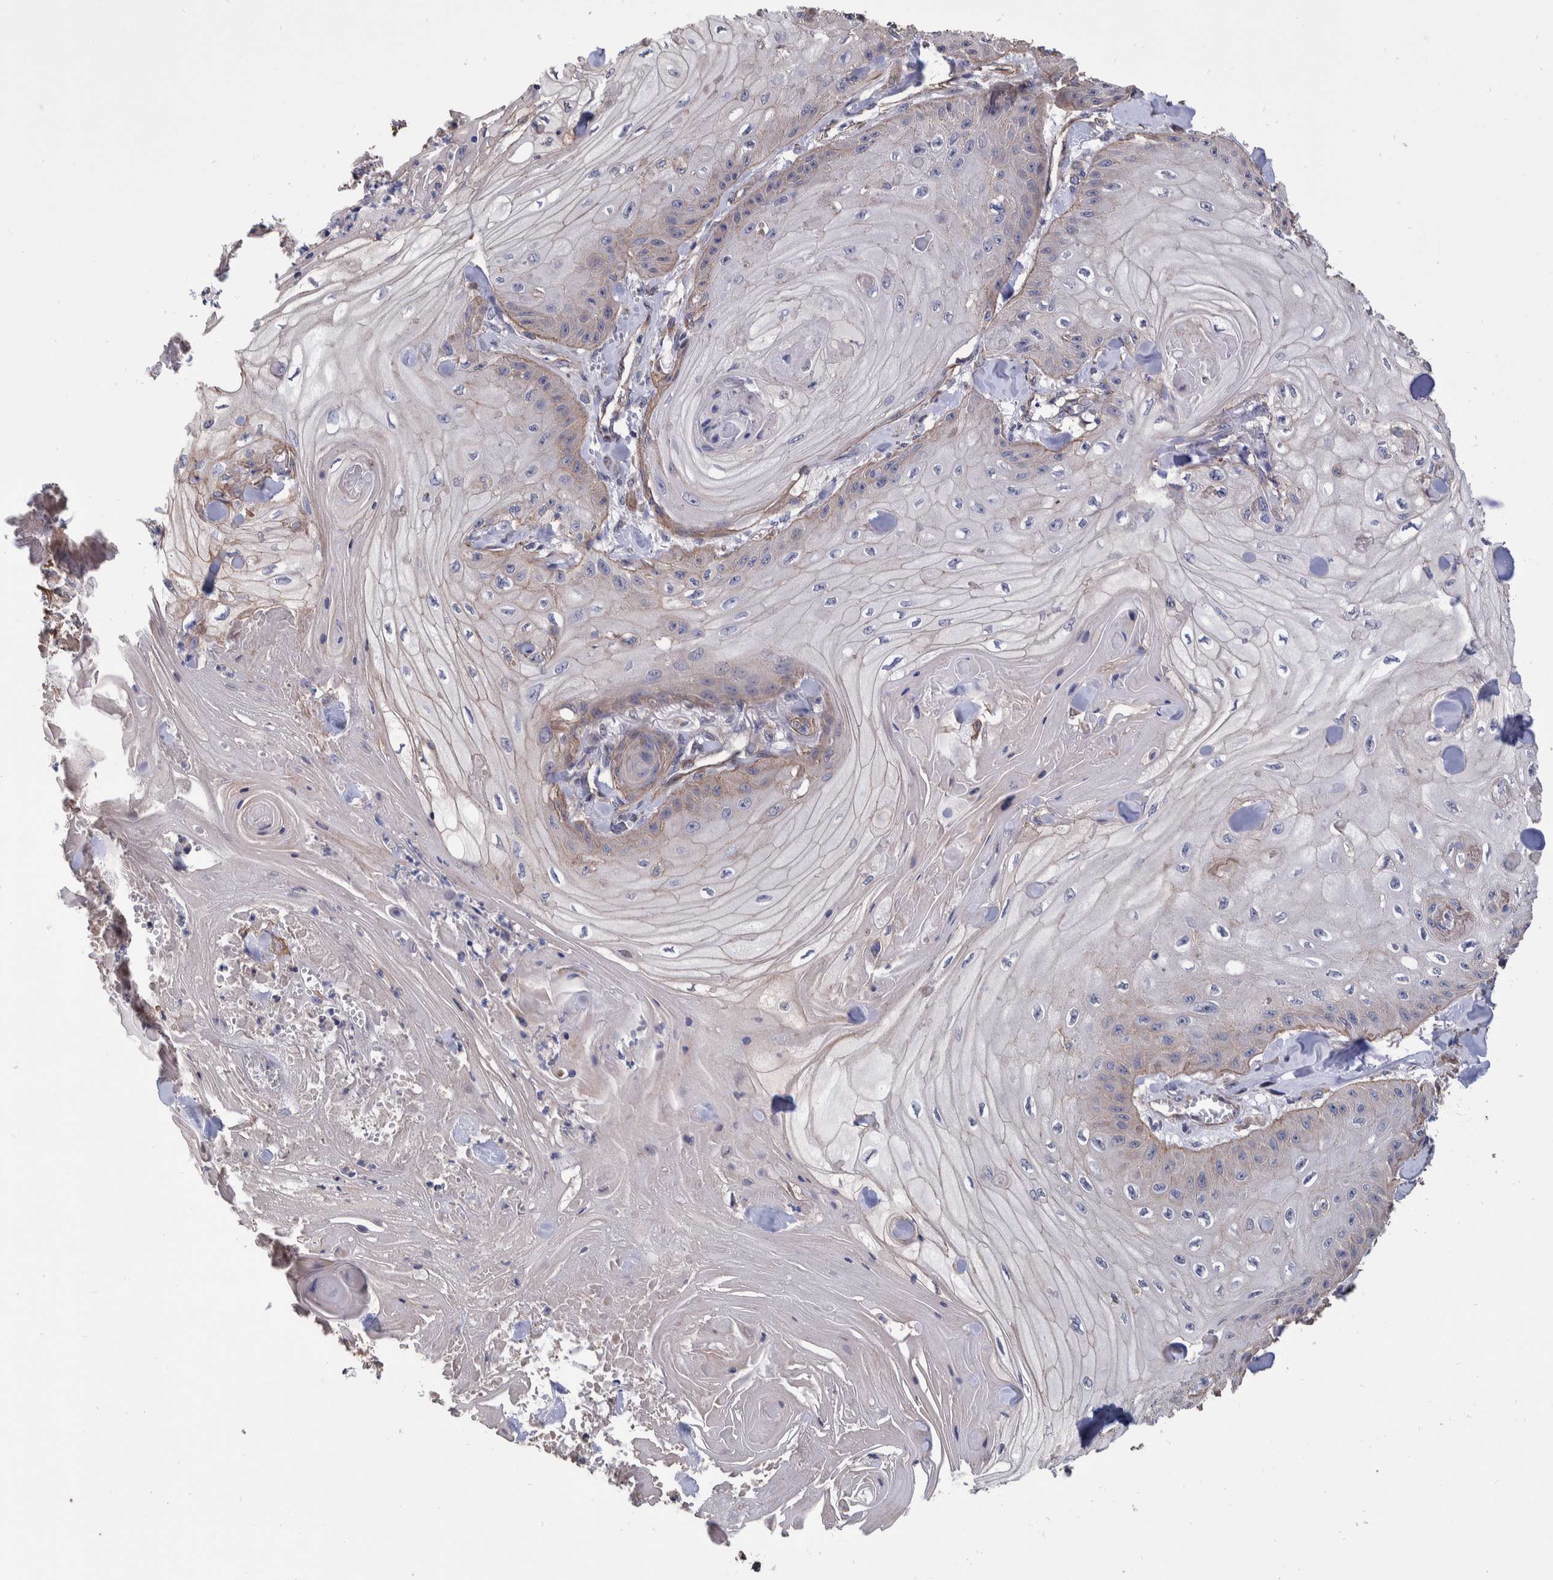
{"staining": {"intensity": "negative", "quantity": "none", "location": "none"}, "tissue": "skin cancer", "cell_type": "Tumor cells", "image_type": "cancer", "snomed": [{"axis": "morphology", "description": "Squamous cell carcinoma, NOS"}, {"axis": "topography", "description": "Skin"}], "caption": "This is an IHC micrograph of skin cancer. There is no positivity in tumor cells.", "gene": "SLC45A4", "patient": {"sex": "male", "age": 74}}